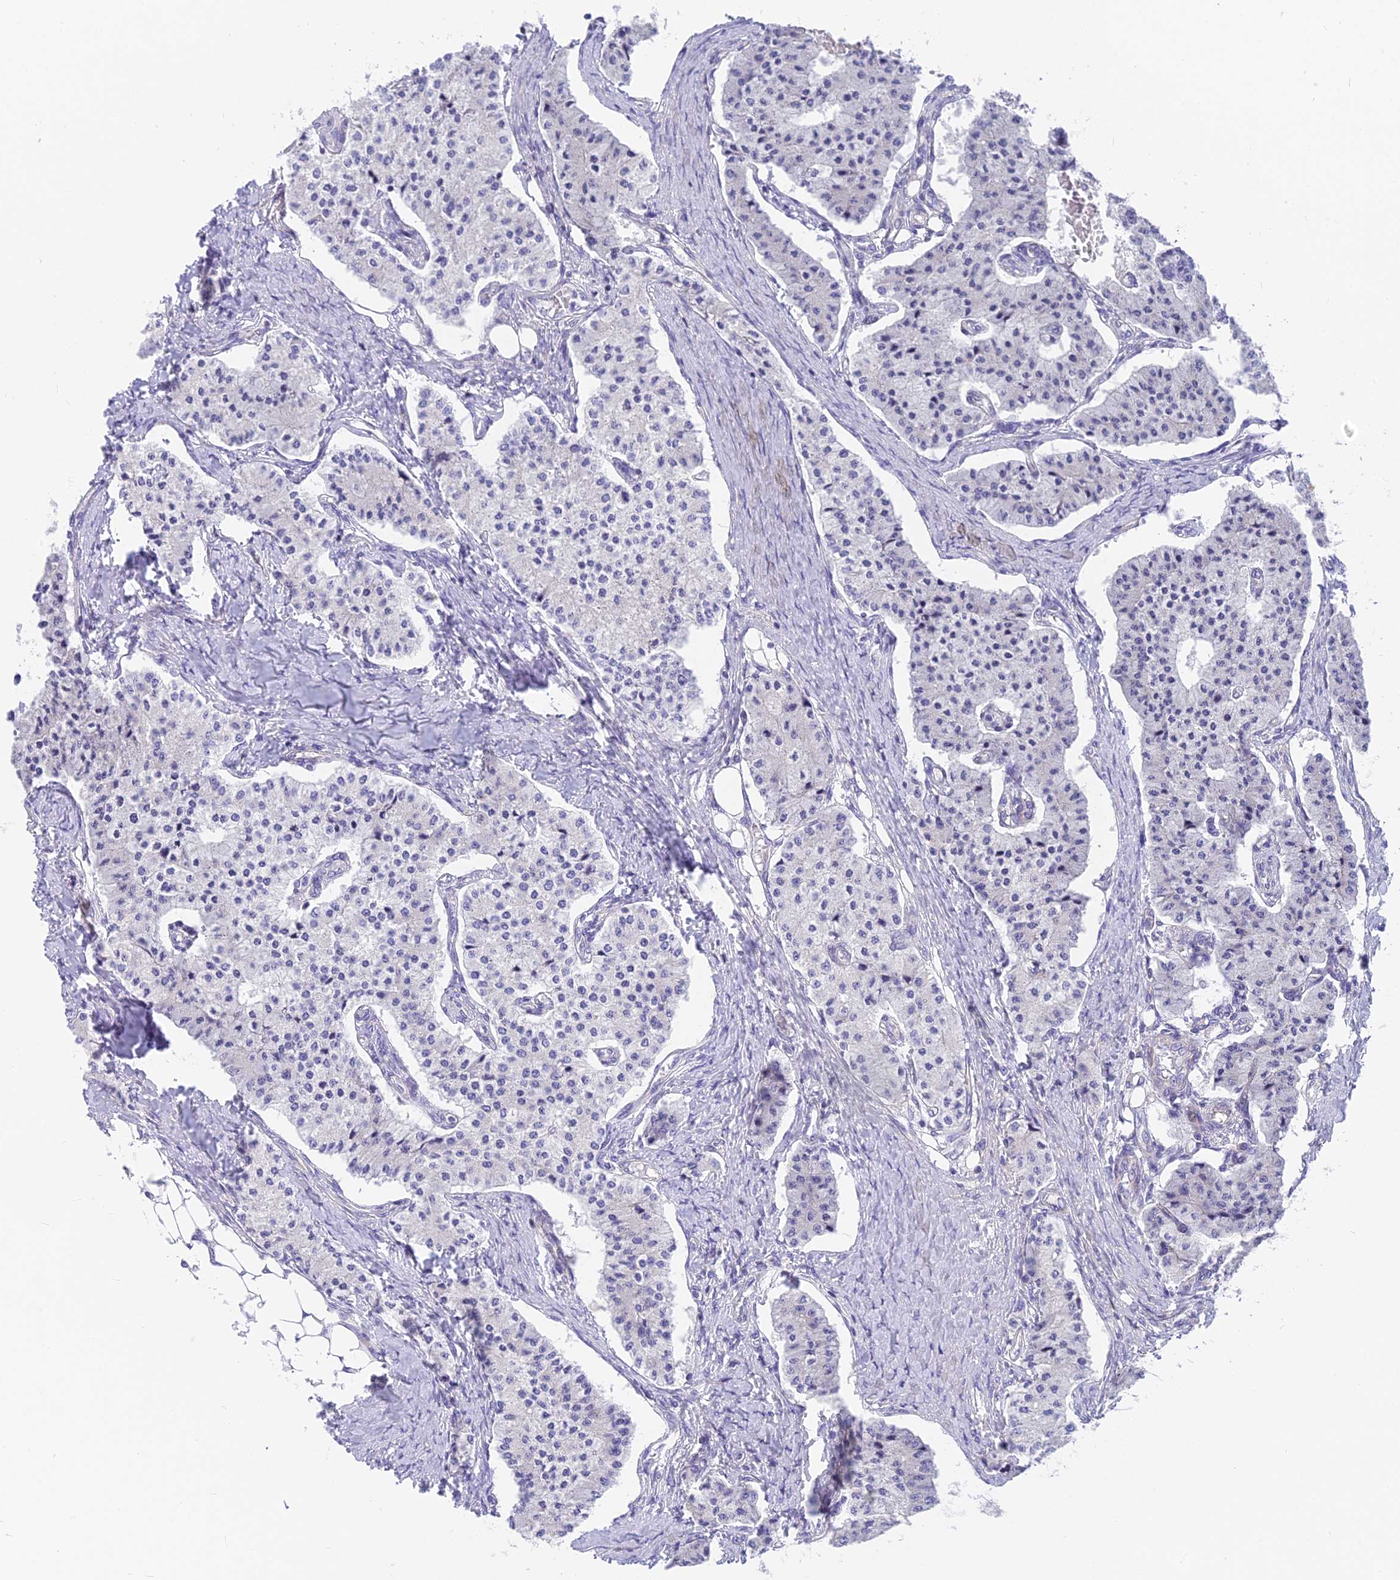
{"staining": {"intensity": "negative", "quantity": "none", "location": "none"}, "tissue": "carcinoid", "cell_type": "Tumor cells", "image_type": "cancer", "snomed": [{"axis": "morphology", "description": "Carcinoid, malignant, NOS"}, {"axis": "topography", "description": "Colon"}], "caption": "Tumor cells show no significant positivity in malignant carcinoid. (Immunohistochemistry (ihc), brightfield microscopy, high magnification).", "gene": "MVB12A", "patient": {"sex": "female", "age": 52}}